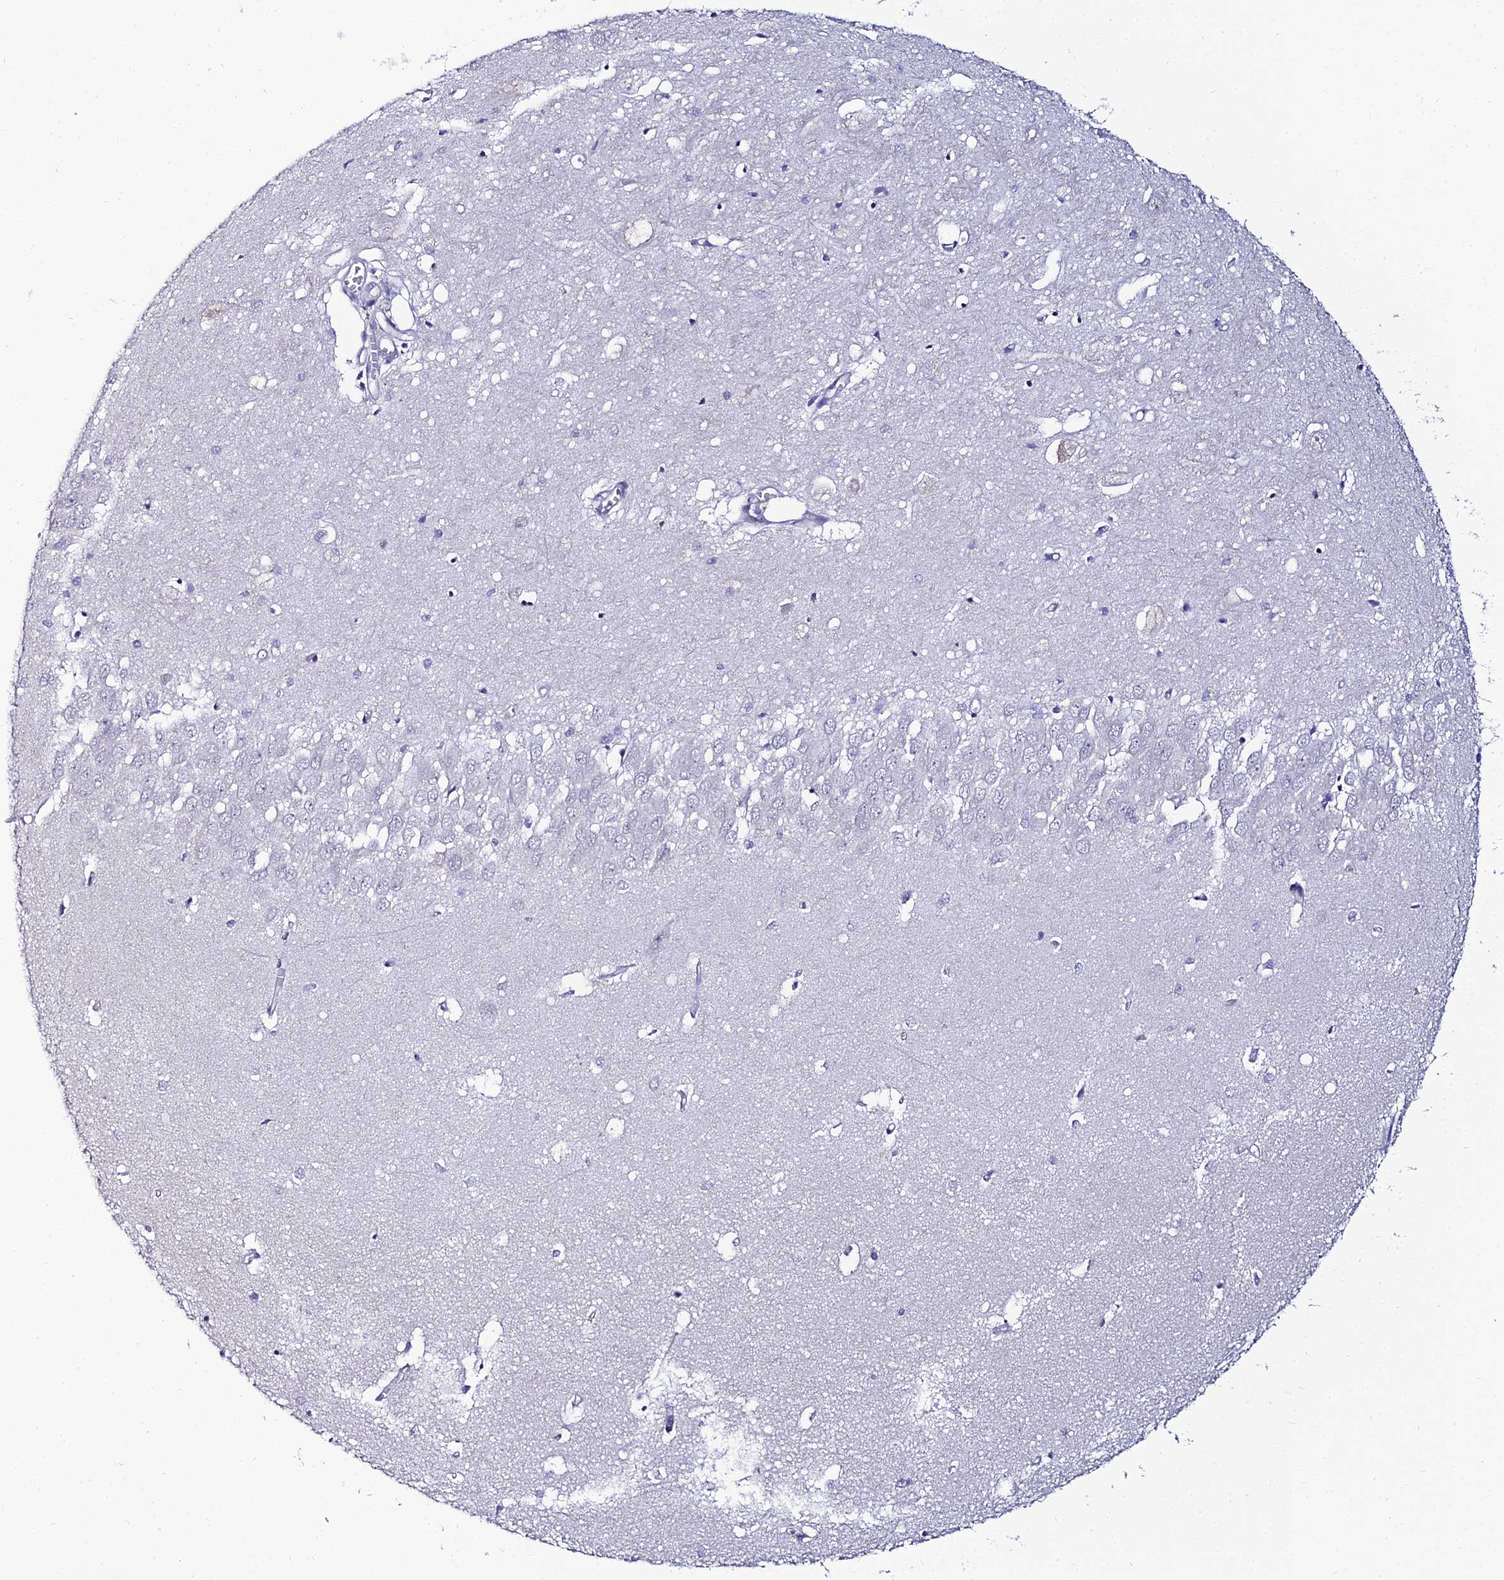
{"staining": {"intensity": "negative", "quantity": "none", "location": "none"}, "tissue": "hippocampus", "cell_type": "Glial cells", "image_type": "normal", "snomed": [{"axis": "morphology", "description": "Normal tissue, NOS"}, {"axis": "topography", "description": "Hippocampus"}], "caption": "Image shows no protein expression in glial cells of normal hippocampus. (DAB (3,3'-diaminobenzidine) IHC, high magnification).", "gene": "TAF9B", "patient": {"sex": "female", "age": 64}}